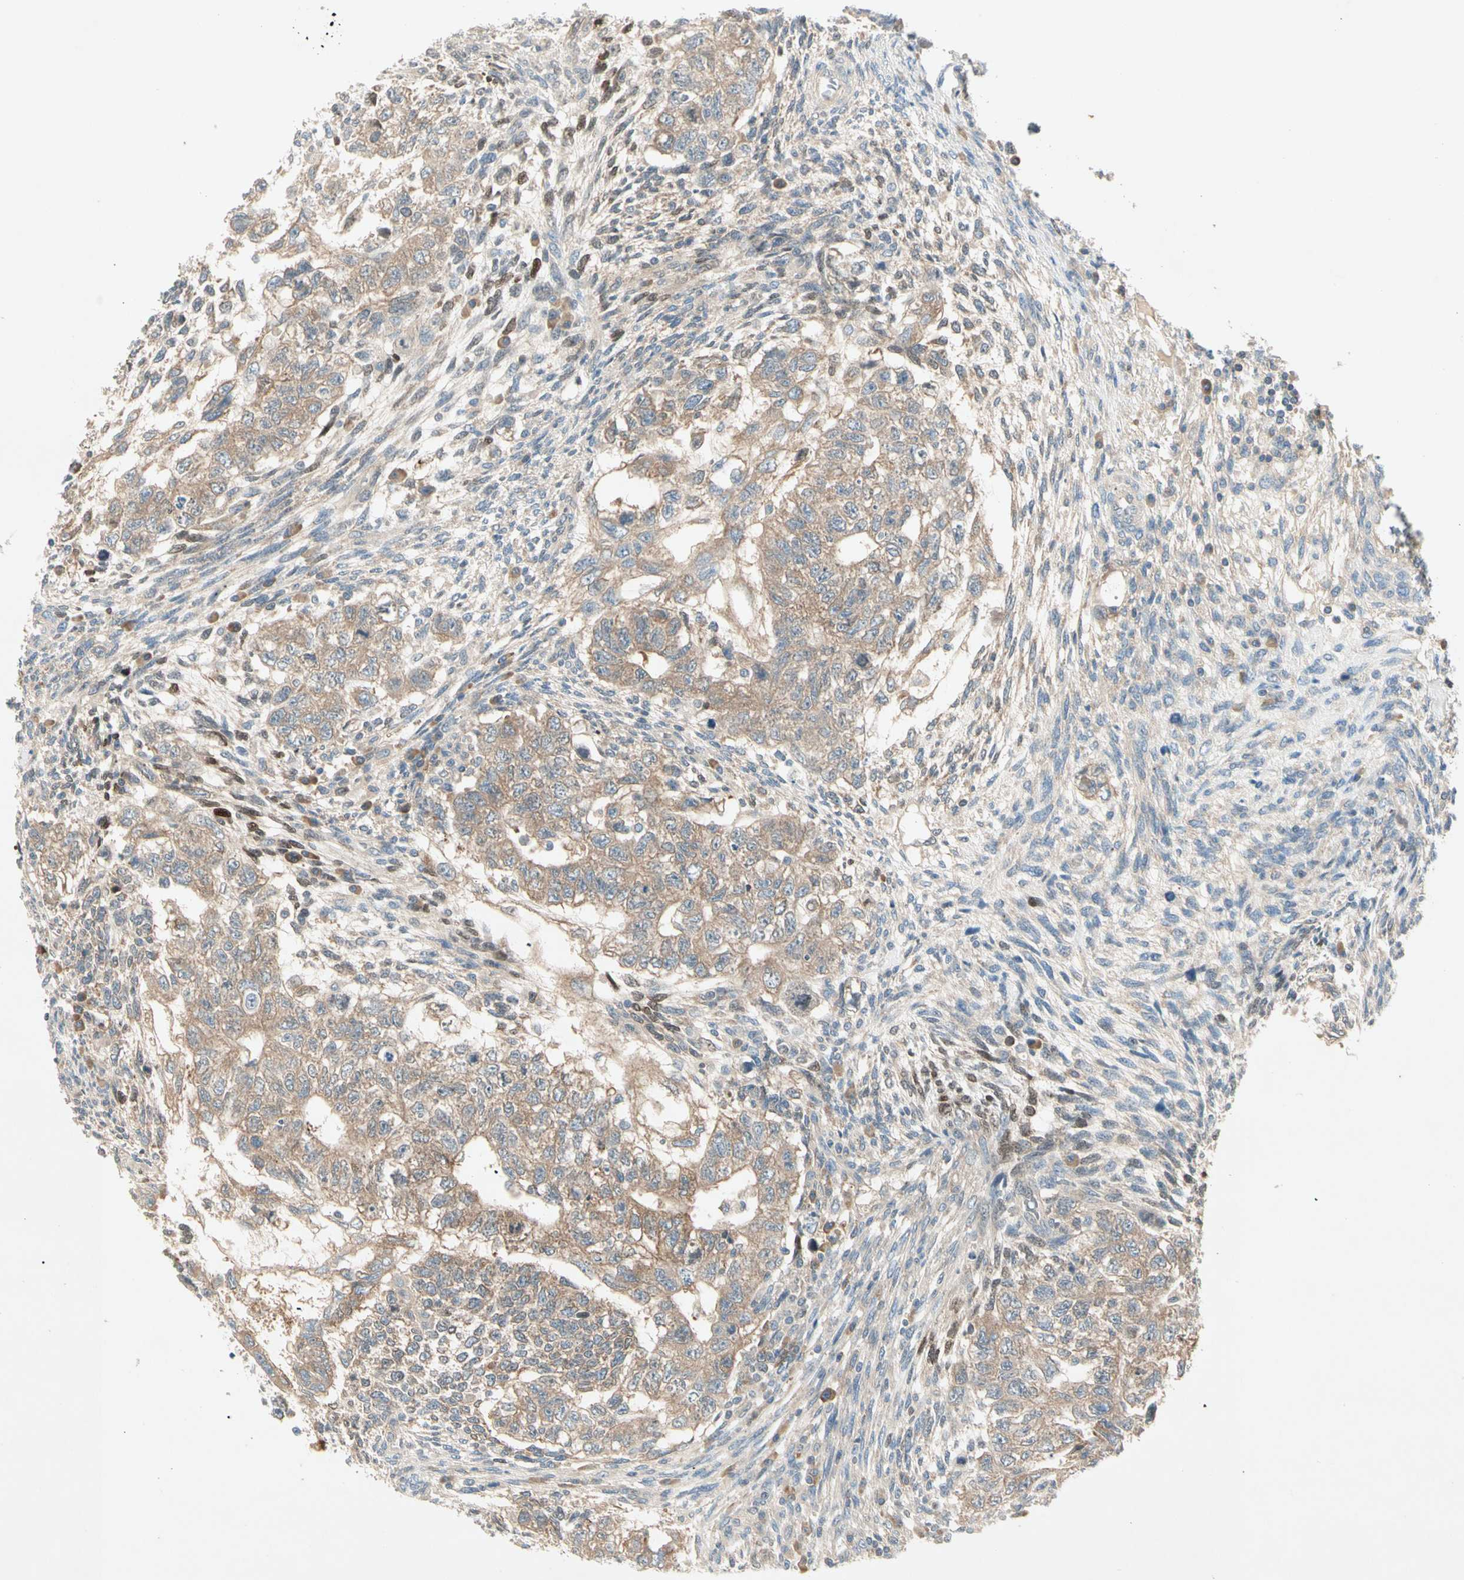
{"staining": {"intensity": "moderate", "quantity": ">75%", "location": "cytoplasmic/membranous"}, "tissue": "testis cancer", "cell_type": "Tumor cells", "image_type": "cancer", "snomed": [{"axis": "morphology", "description": "Normal tissue, NOS"}, {"axis": "morphology", "description": "Carcinoma, Embryonal, NOS"}, {"axis": "topography", "description": "Testis"}], "caption": "Protein staining exhibits moderate cytoplasmic/membranous expression in approximately >75% of tumor cells in embryonal carcinoma (testis).", "gene": "IL1R1", "patient": {"sex": "male", "age": 36}}